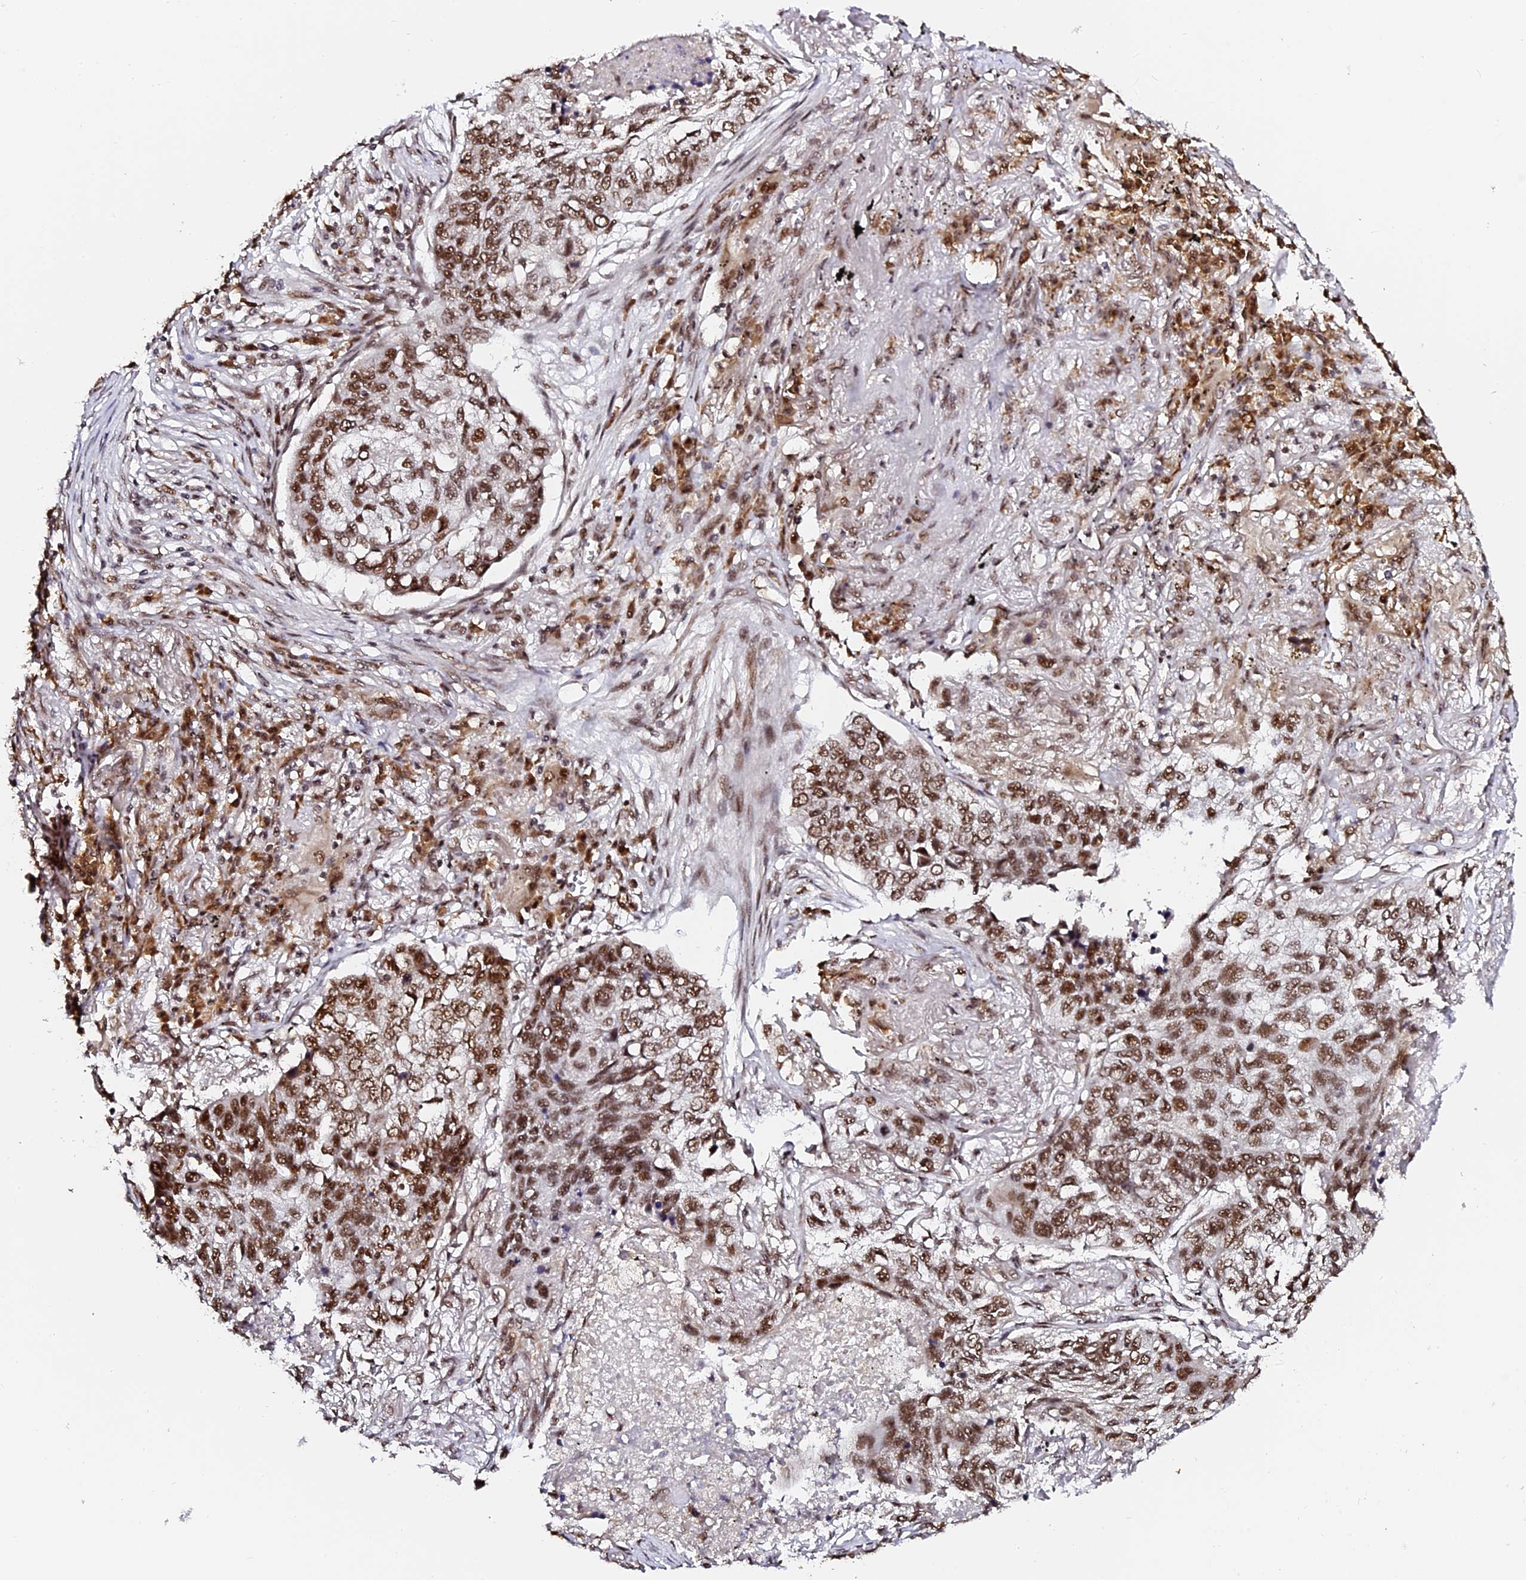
{"staining": {"intensity": "moderate", "quantity": ">75%", "location": "nuclear"}, "tissue": "lung cancer", "cell_type": "Tumor cells", "image_type": "cancer", "snomed": [{"axis": "morphology", "description": "Squamous cell carcinoma, NOS"}, {"axis": "topography", "description": "Lung"}], "caption": "Moderate nuclear expression is present in approximately >75% of tumor cells in lung cancer (squamous cell carcinoma).", "gene": "MCRS1", "patient": {"sex": "female", "age": 63}}